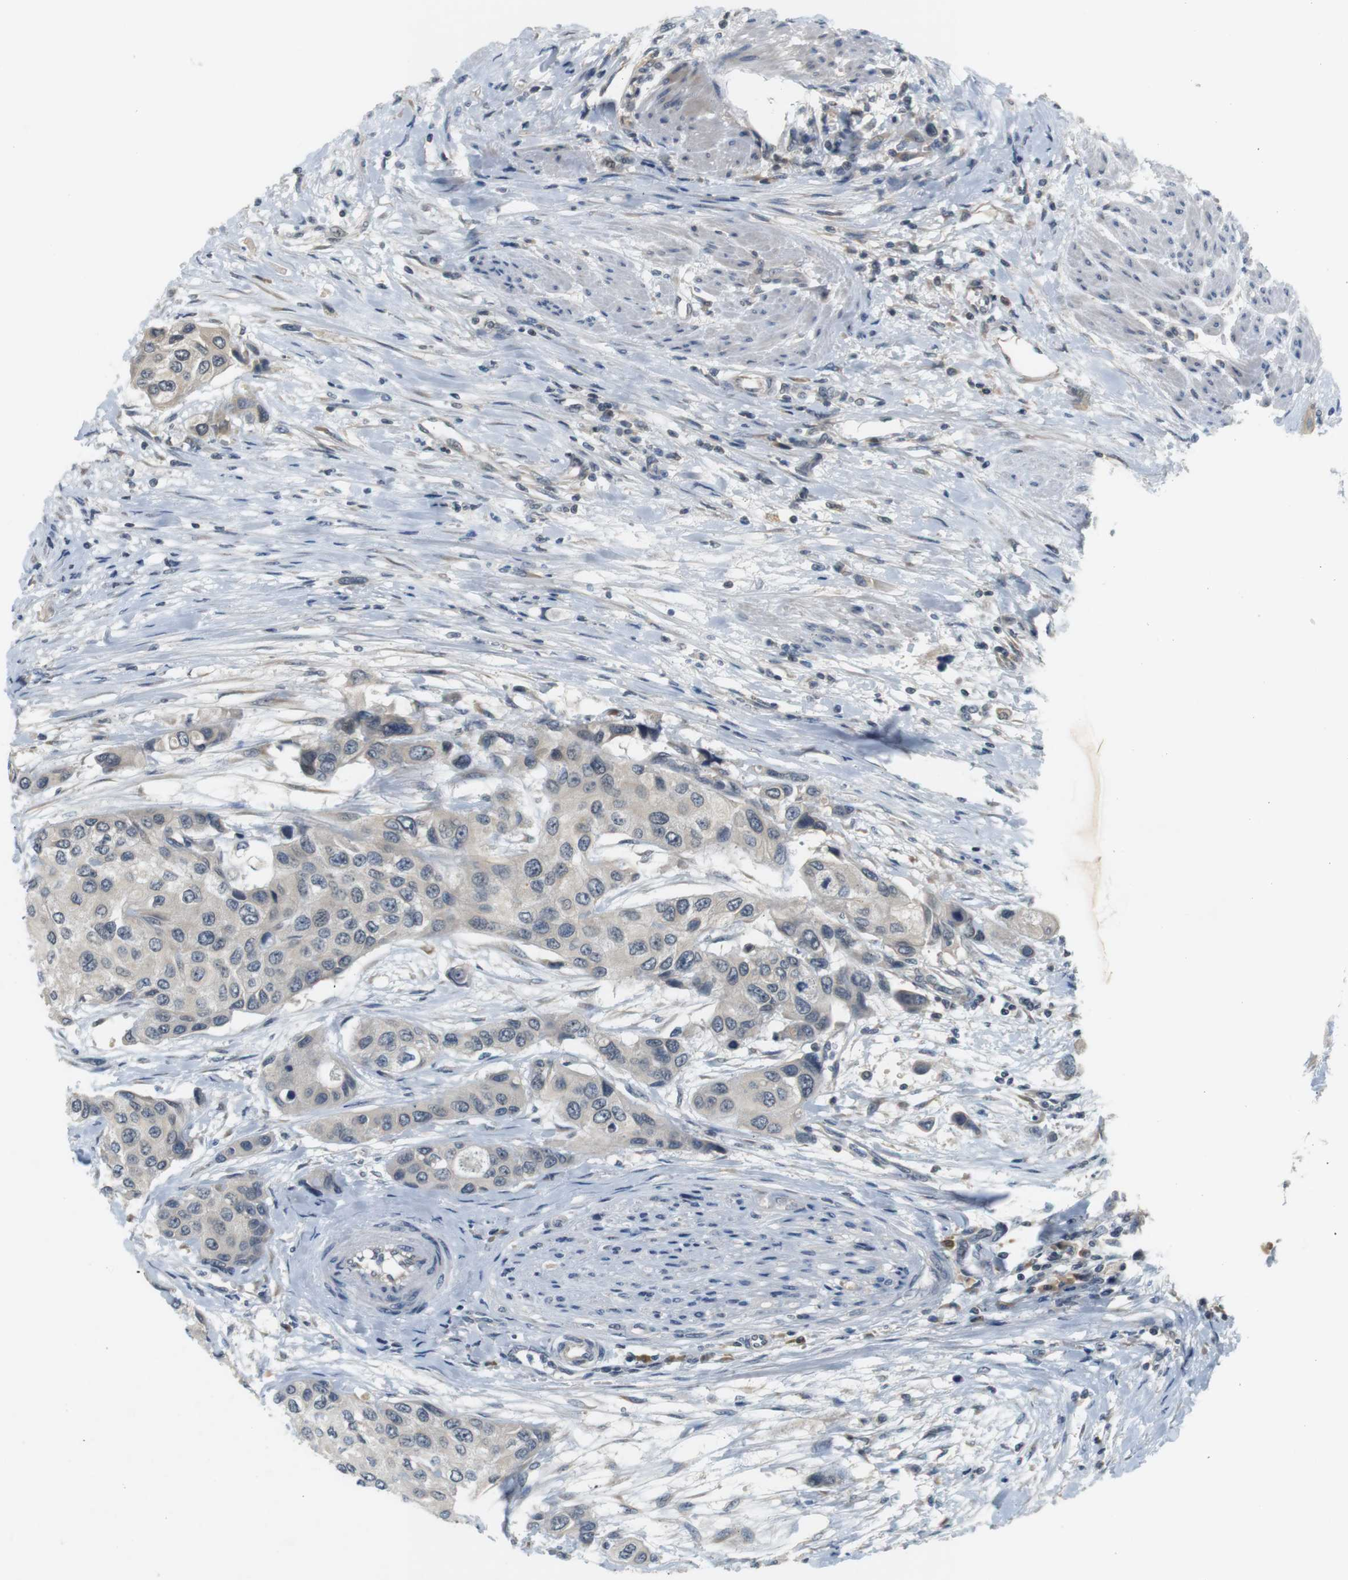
{"staining": {"intensity": "negative", "quantity": "none", "location": "none"}, "tissue": "urothelial cancer", "cell_type": "Tumor cells", "image_type": "cancer", "snomed": [{"axis": "morphology", "description": "Urothelial carcinoma, High grade"}, {"axis": "topography", "description": "Urinary bladder"}], "caption": "Immunohistochemistry (IHC) micrograph of urothelial cancer stained for a protein (brown), which shows no expression in tumor cells.", "gene": "WNT7A", "patient": {"sex": "female", "age": 56}}